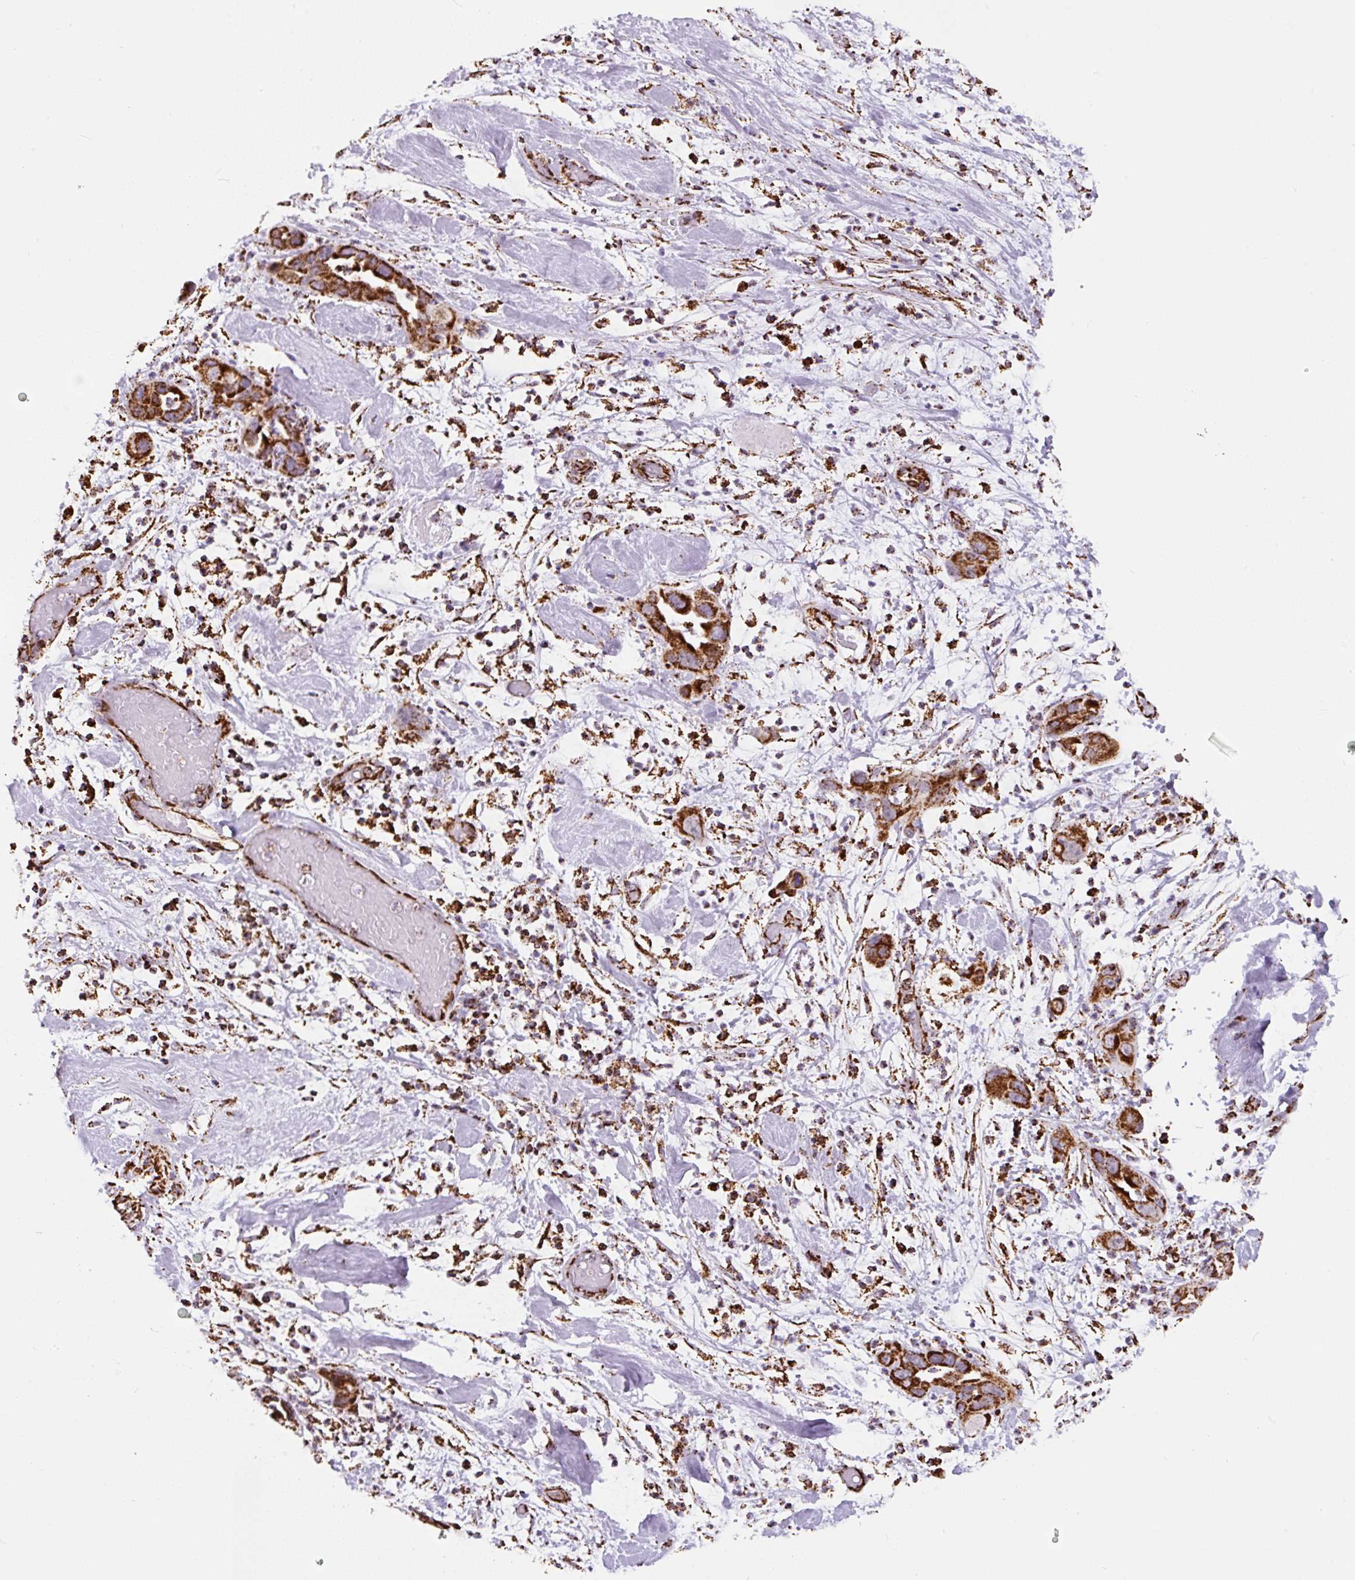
{"staining": {"intensity": "strong", "quantity": ">75%", "location": "cytoplasmic/membranous"}, "tissue": "pancreatic cancer", "cell_type": "Tumor cells", "image_type": "cancer", "snomed": [{"axis": "morphology", "description": "Adenocarcinoma, NOS"}, {"axis": "topography", "description": "Pancreas"}], "caption": "Protein expression analysis of pancreatic adenocarcinoma demonstrates strong cytoplasmic/membranous staining in approximately >75% of tumor cells.", "gene": "ATP5F1A", "patient": {"sex": "female", "age": 71}}